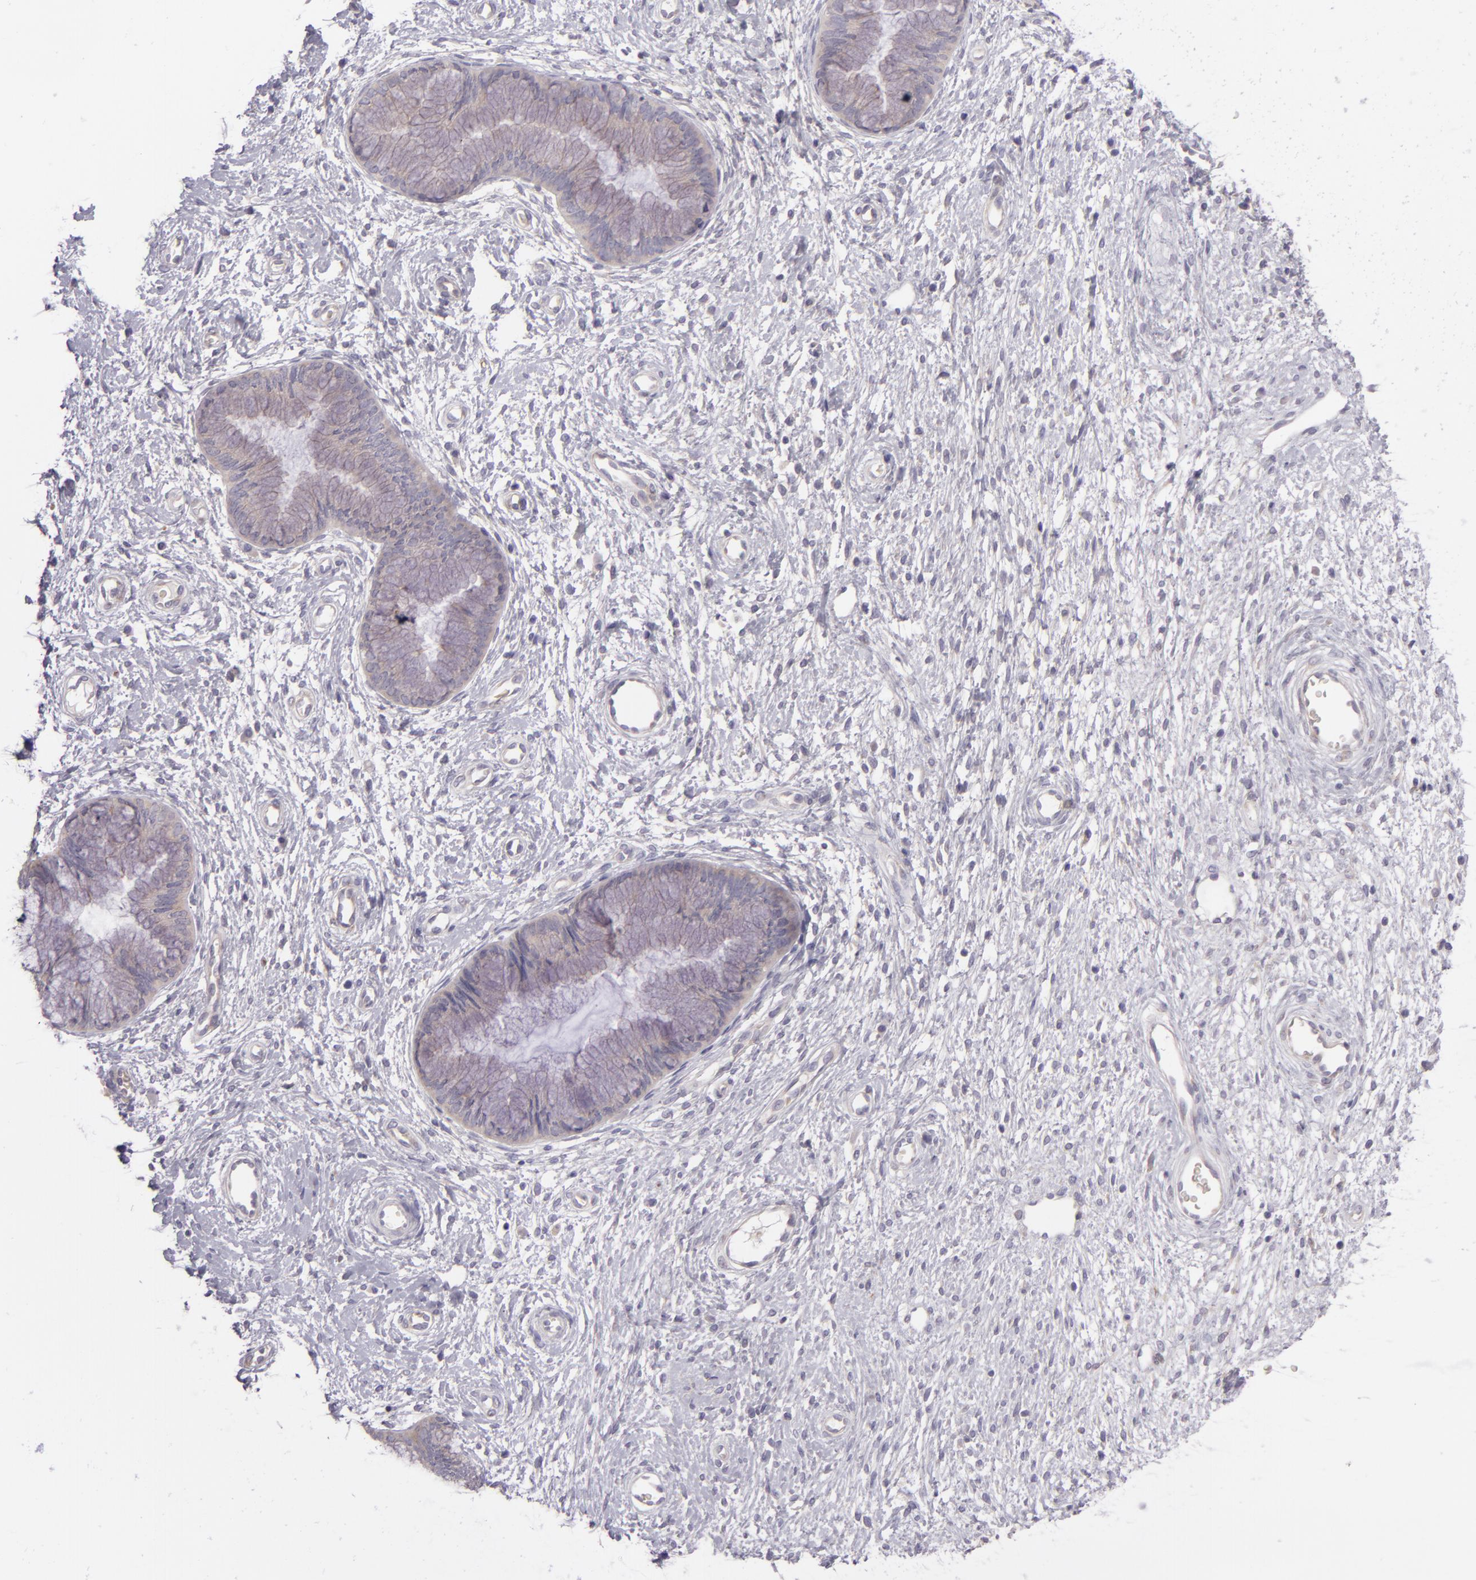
{"staining": {"intensity": "weak", "quantity": ">75%", "location": "cytoplasmic/membranous"}, "tissue": "cervix", "cell_type": "Glandular cells", "image_type": "normal", "snomed": [{"axis": "morphology", "description": "Normal tissue, NOS"}, {"axis": "topography", "description": "Cervix"}], "caption": "The photomicrograph demonstrates staining of benign cervix, revealing weak cytoplasmic/membranous protein positivity (brown color) within glandular cells.", "gene": "ZC3H7B", "patient": {"sex": "female", "age": 55}}